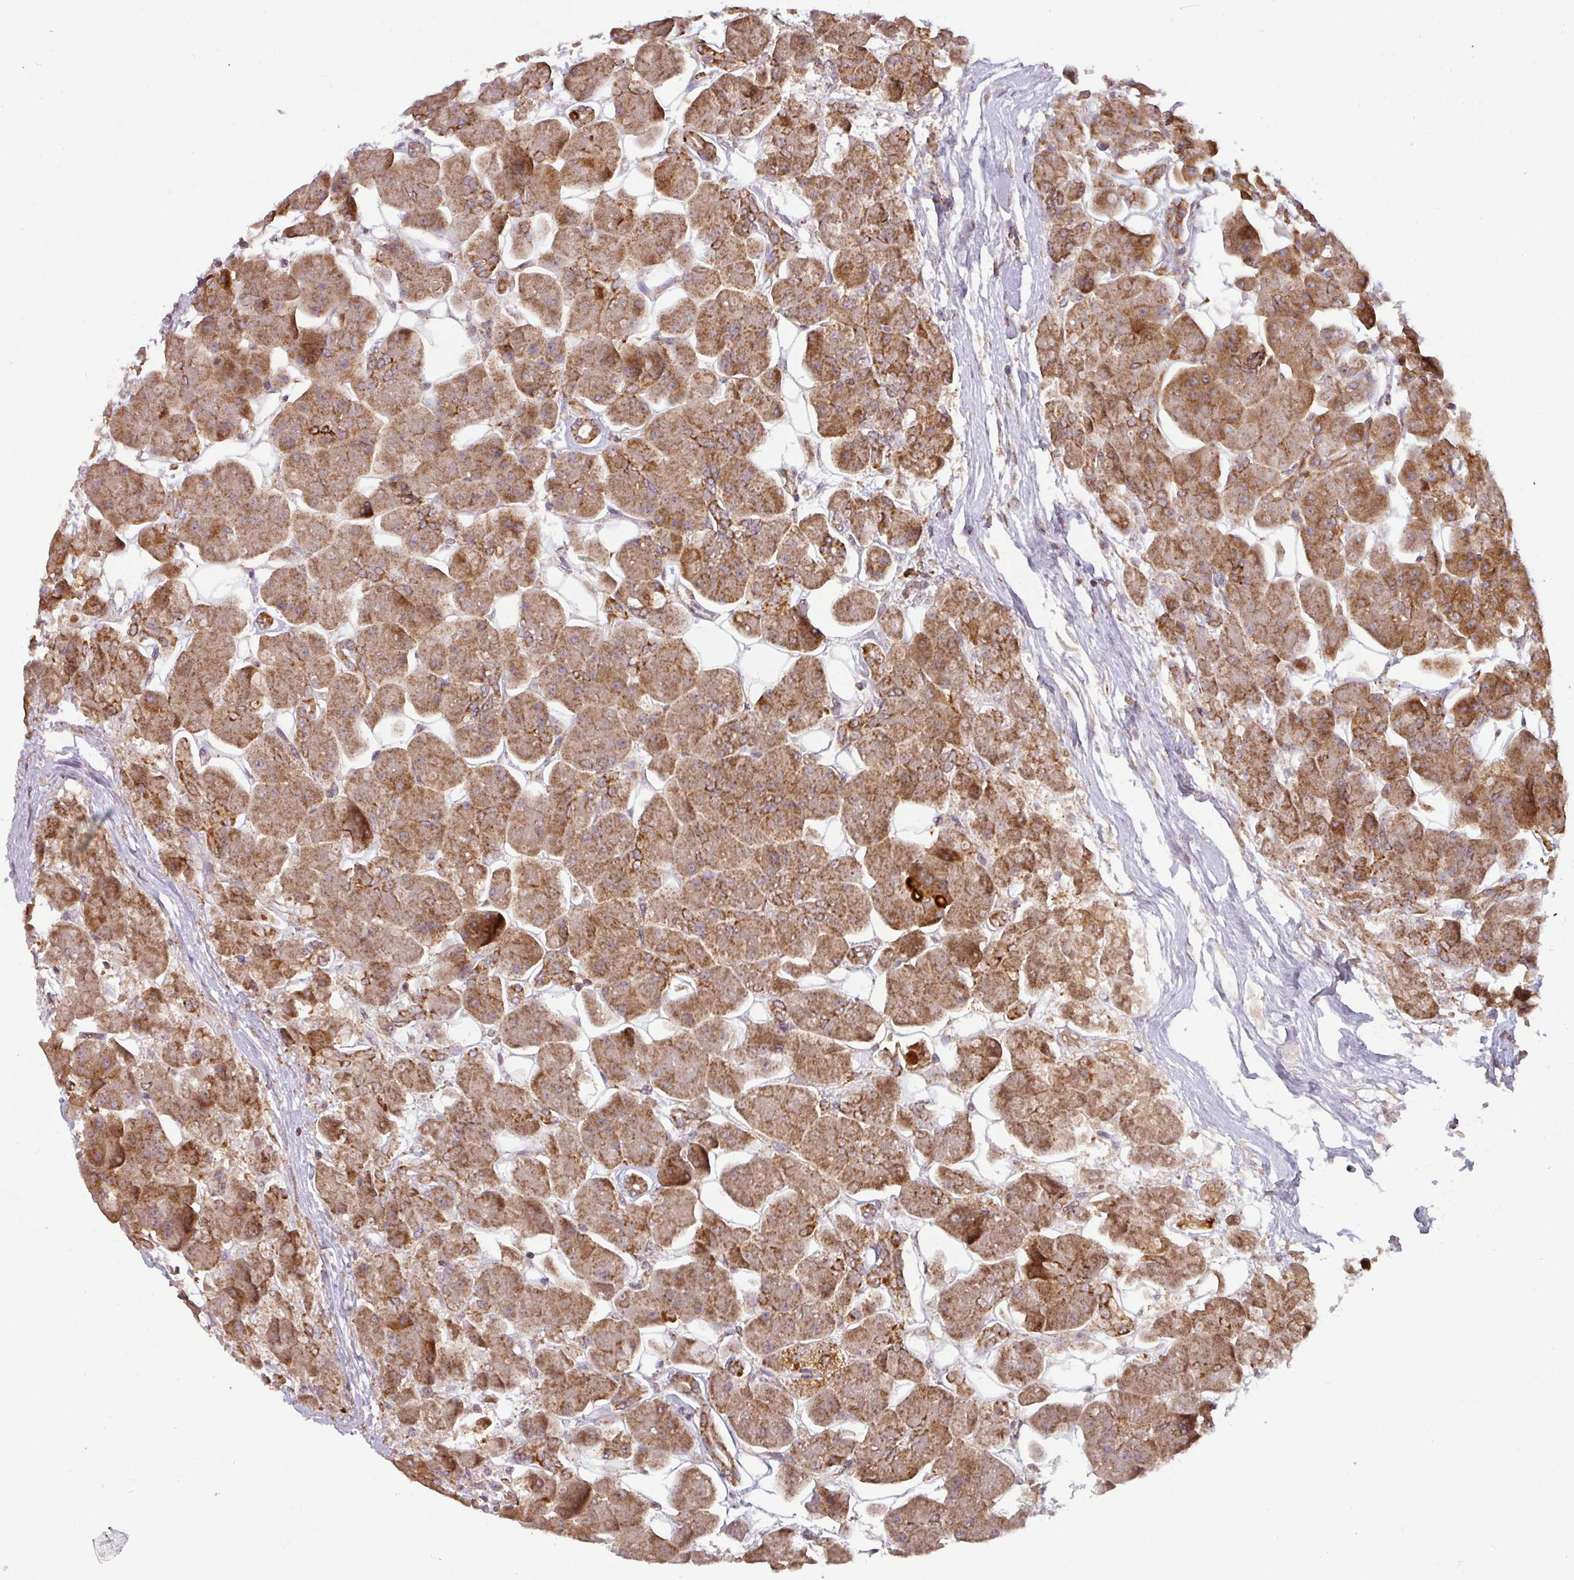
{"staining": {"intensity": "strong", "quantity": ">75%", "location": "cytoplasmic/membranous"}, "tissue": "pancreas", "cell_type": "Exocrine glandular cells", "image_type": "normal", "snomed": [{"axis": "morphology", "description": "Normal tissue, NOS"}, {"axis": "topography", "description": "Pancreas"}], "caption": "The micrograph reveals a brown stain indicating the presence of a protein in the cytoplasmic/membranous of exocrine glandular cells in pancreas. (Stains: DAB (3,3'-diaminobenzidine) in brown, nuclei in blue, Microscopy: brightfield microscopy at high magnification).", "gene": "MRPS16", "patient": {"sex": "male", "age": 66}}